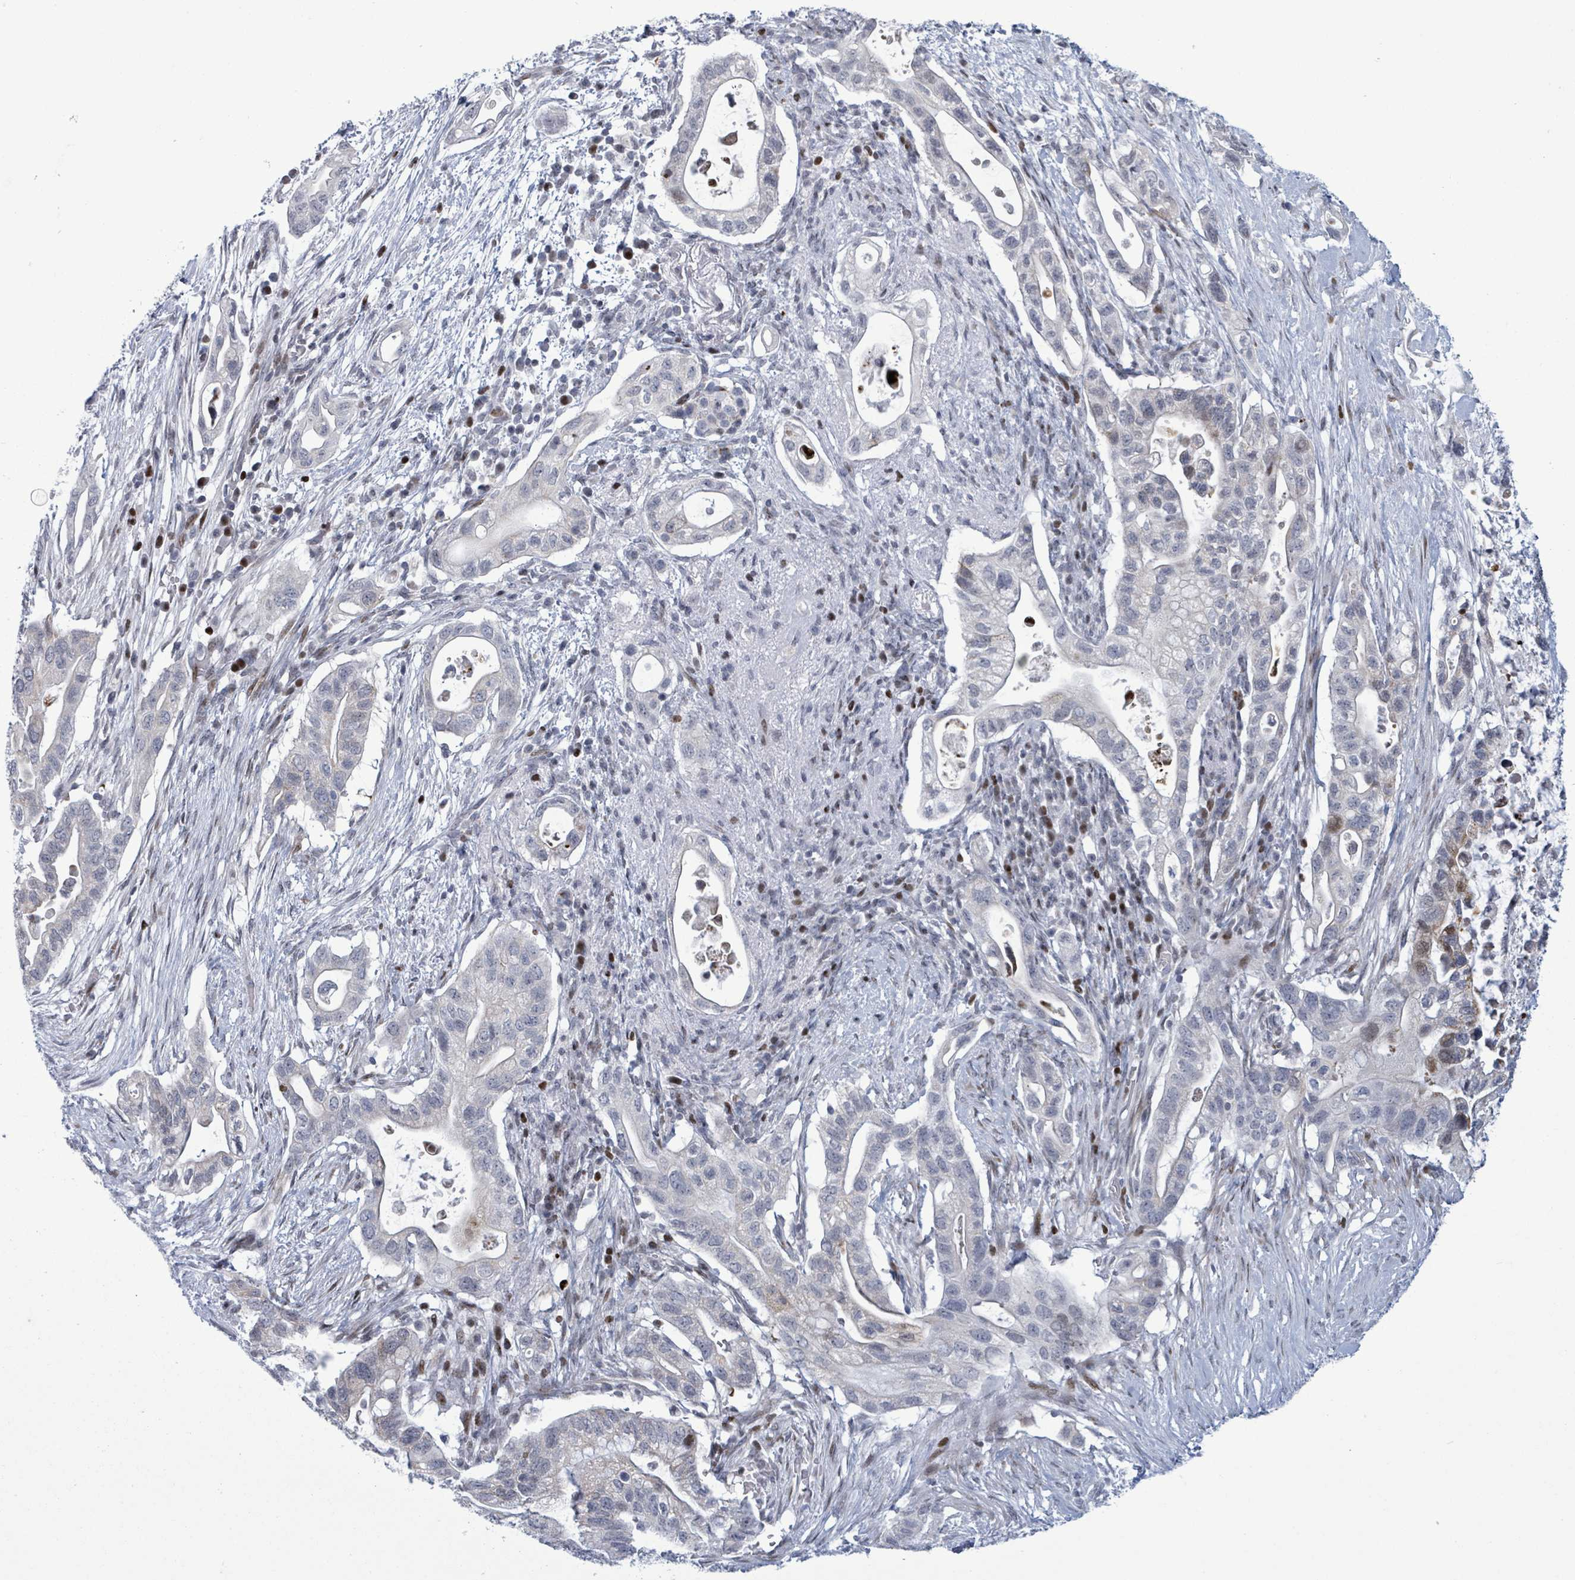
{"staining": {"intensity": "negative", "quantity": "none", "location": "none"}, "tissue": "pancreatic cancer", "cell_type": "Tumor cells", "image_type": "cancer", "snomed": [{"axis": "morphology", "description": "Adenocarcinoma, NOS"}, {"axis": "topography", "description": "Pancreas"}], "caption": "This is an immunohistochemistry histopathology image of human adenocarcinoma (pancreatic). There is no positivity in tumor cells.", "gene": "FNDC4", "patient": {"sex": "female", "age": 72}}